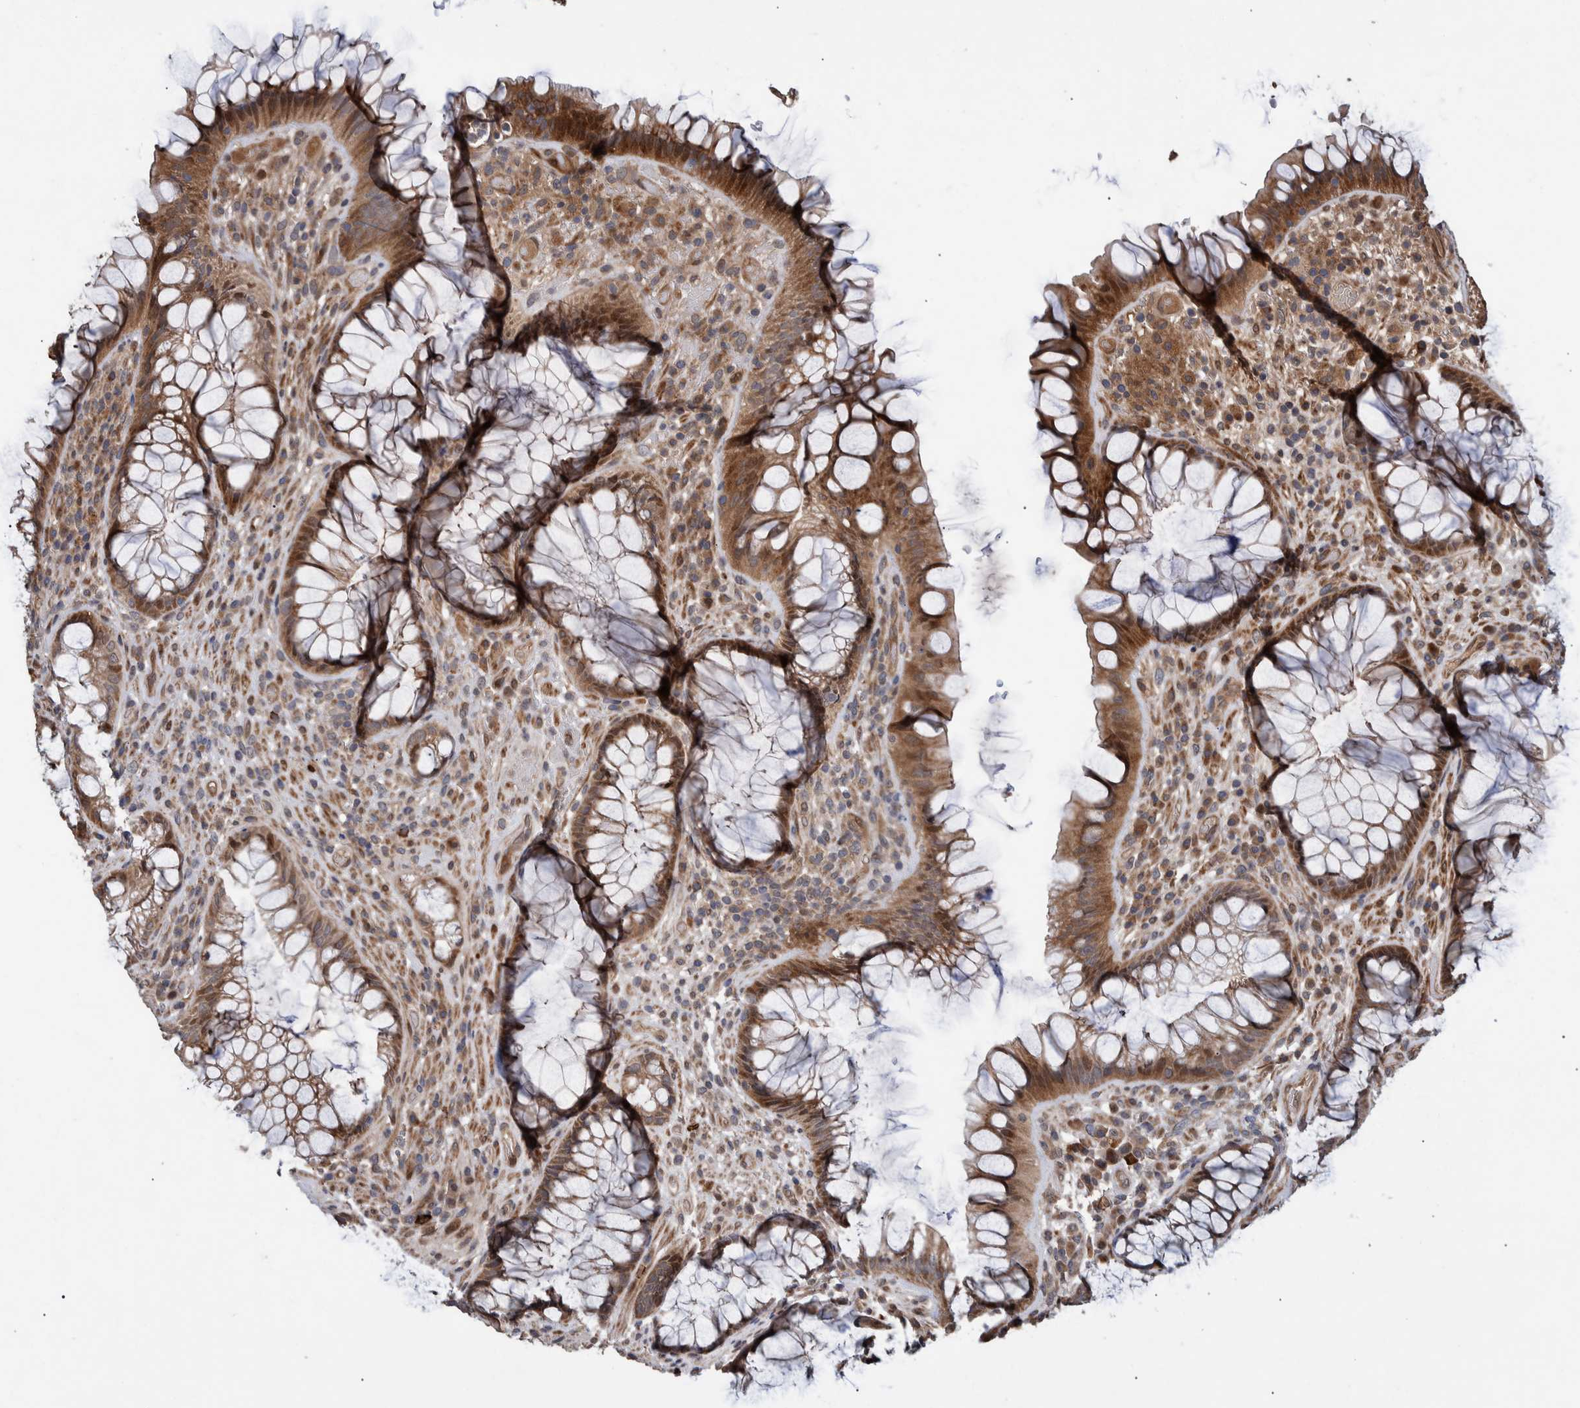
{"staining": {"intensity": "moderate", "quantity": ">75%", "location": "cytoplasmic/membranous"}, "tissue": "rectum", "cell_type": "Glandular cells", "image_type": "normal", "snomed": [{"axis": "morphology", "description": "Normal tissue, NOS"}, {"axis": "topography", "description": "Rectum"}], "caption": "Immunohistochemistry (IHC) micrograph of unremarkable rectum stained for a protein (brown), which demonstrates medium levels of moderate cytoplasmic/membranous expression in approximately >75% of glandular cells.", "gene": "B3GNTL1", "patient": {"sex": "male", "age": 51}}